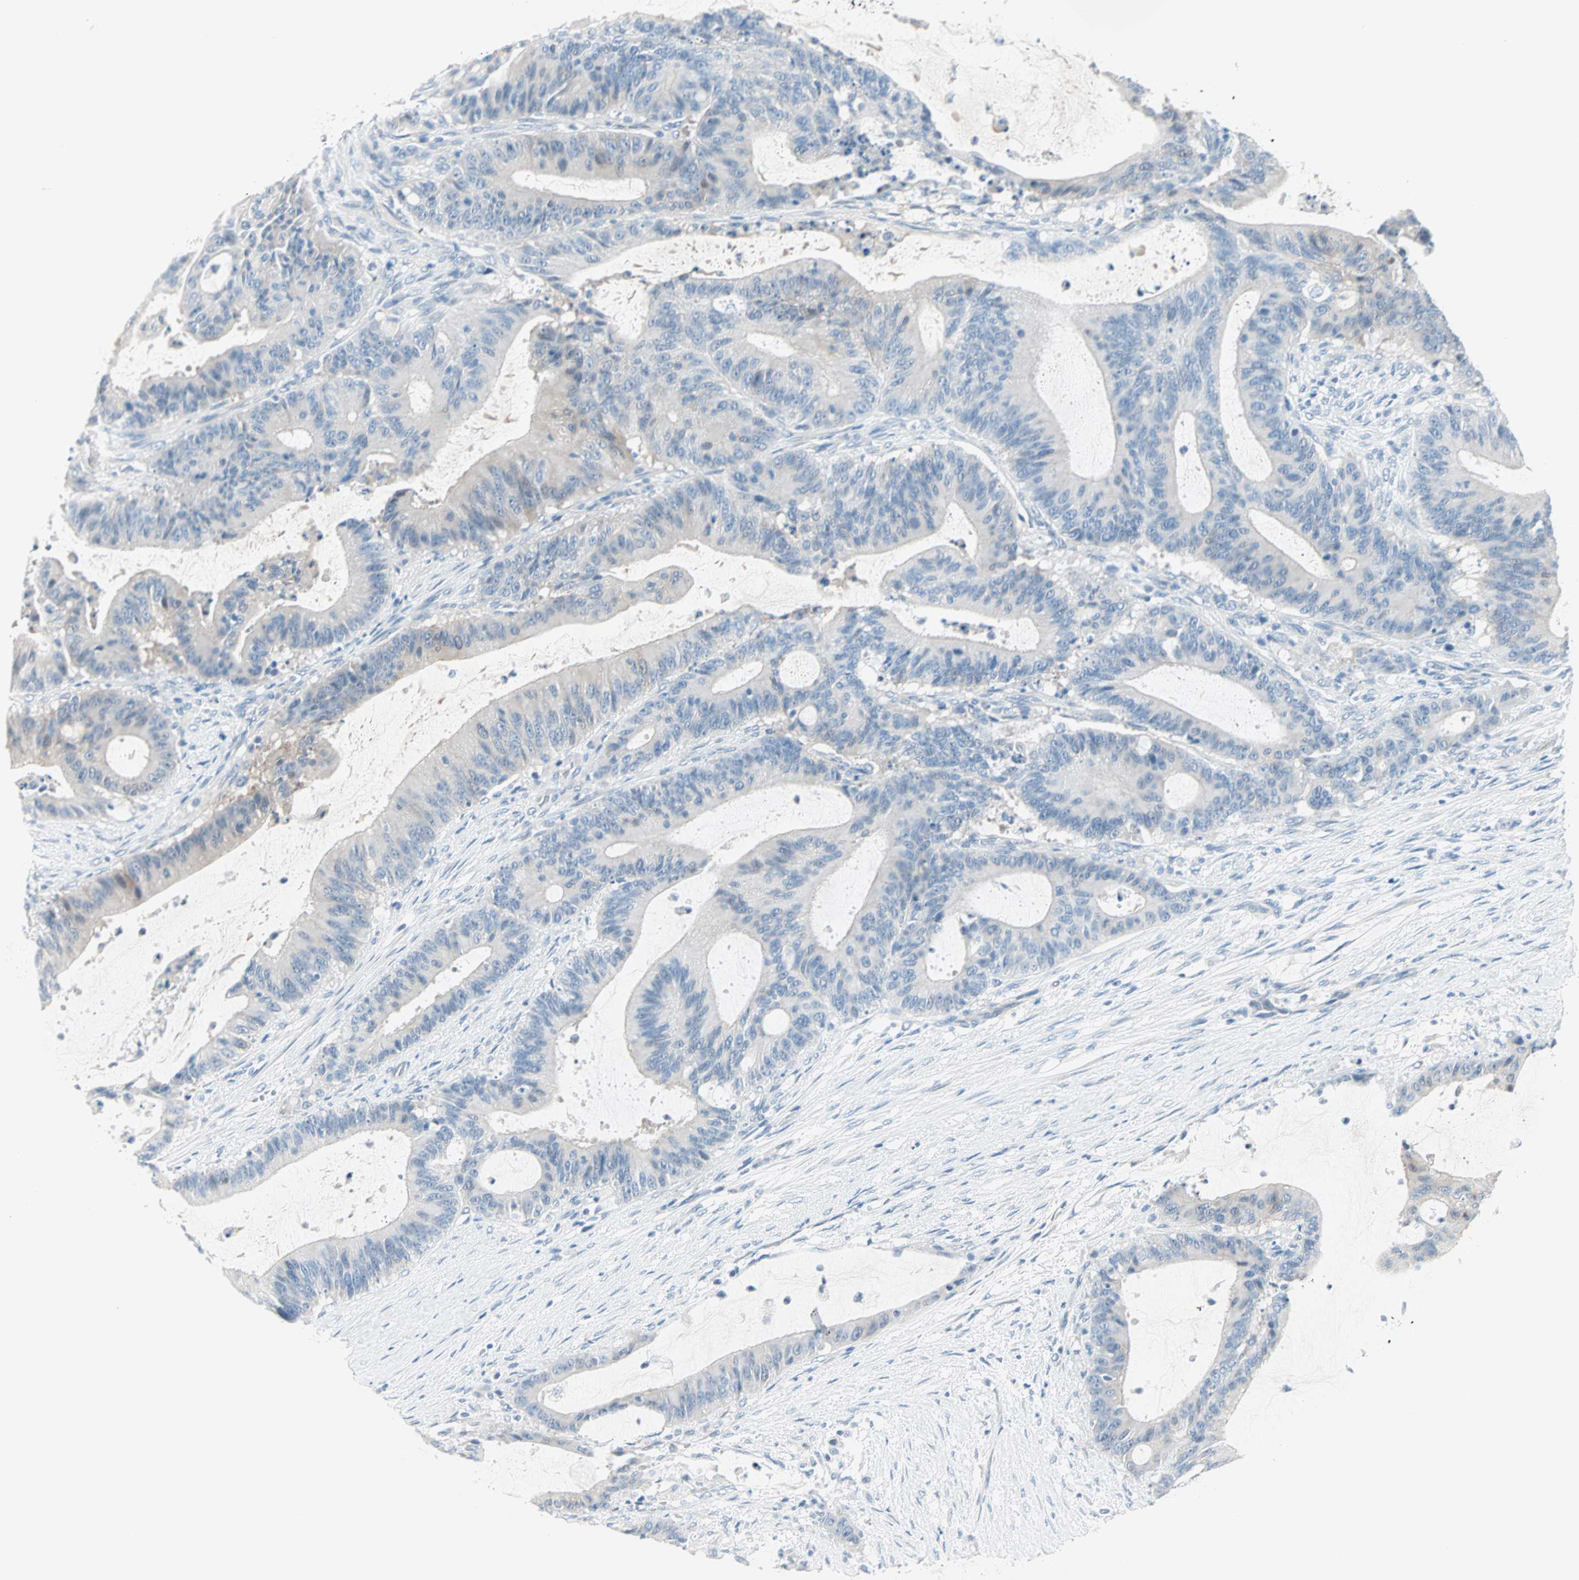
{"staining": {"intensity": "negative", "quantity": "none", "location": "none"}, "tissue": "liver cancer", "cell_type": "Tumor cells", "image_type": "cancer", "snomed": [{"axis": "morphology", "description": "Cholangiocarcinoma"}, {"axis": "topography", "description": "Liver"}], "caption": "Immunohistochemistry photomicrograph of neoplastic tissue: liver cancer stained with DAB demonstrates no significant protein staining in tumor cells.", "gene": "SULT1C2", "patient": {"sex": "female", "age": 73}}